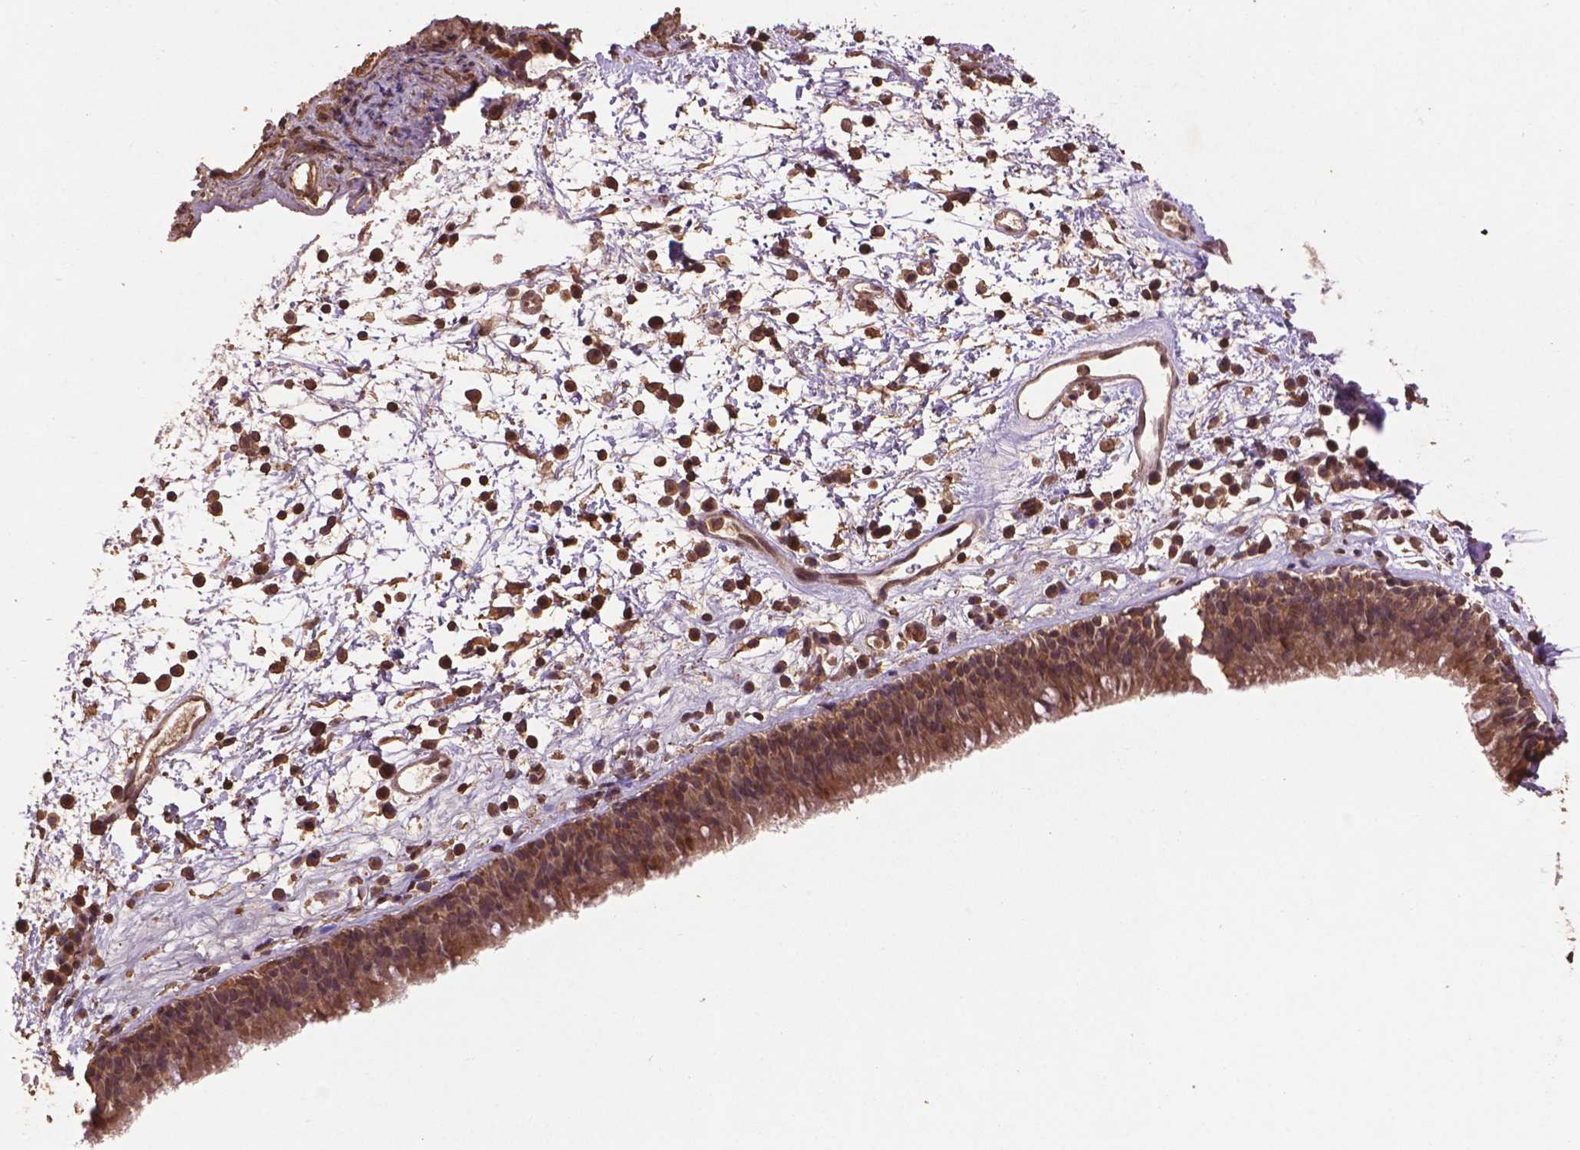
{"staining": {"intensity": "moderate", "quantity": "25%-75%", "location": "cytoplasmic/membranous"}, "tissue": "nasopharynx", "cell_type": "Respiratory epithelial cells", "image_type": "normal", "snomed": [{"axis": "morphology", "description": "Normal tissue, NOS"}, {"axis": "topography", "description": "Nasopharynx"}], "caption": "Nasopharynx was stained to show a protein in brown. There is medium levels of moderate cytoplasmic/membranous positivity in about 25%-75% of respiratory epithelial cells. Immunohistochemistry stains the protein in brown and the nuclei are stained blue.", "gene": "BABAM1", "patient": {"sex": "male", "age": 24}}